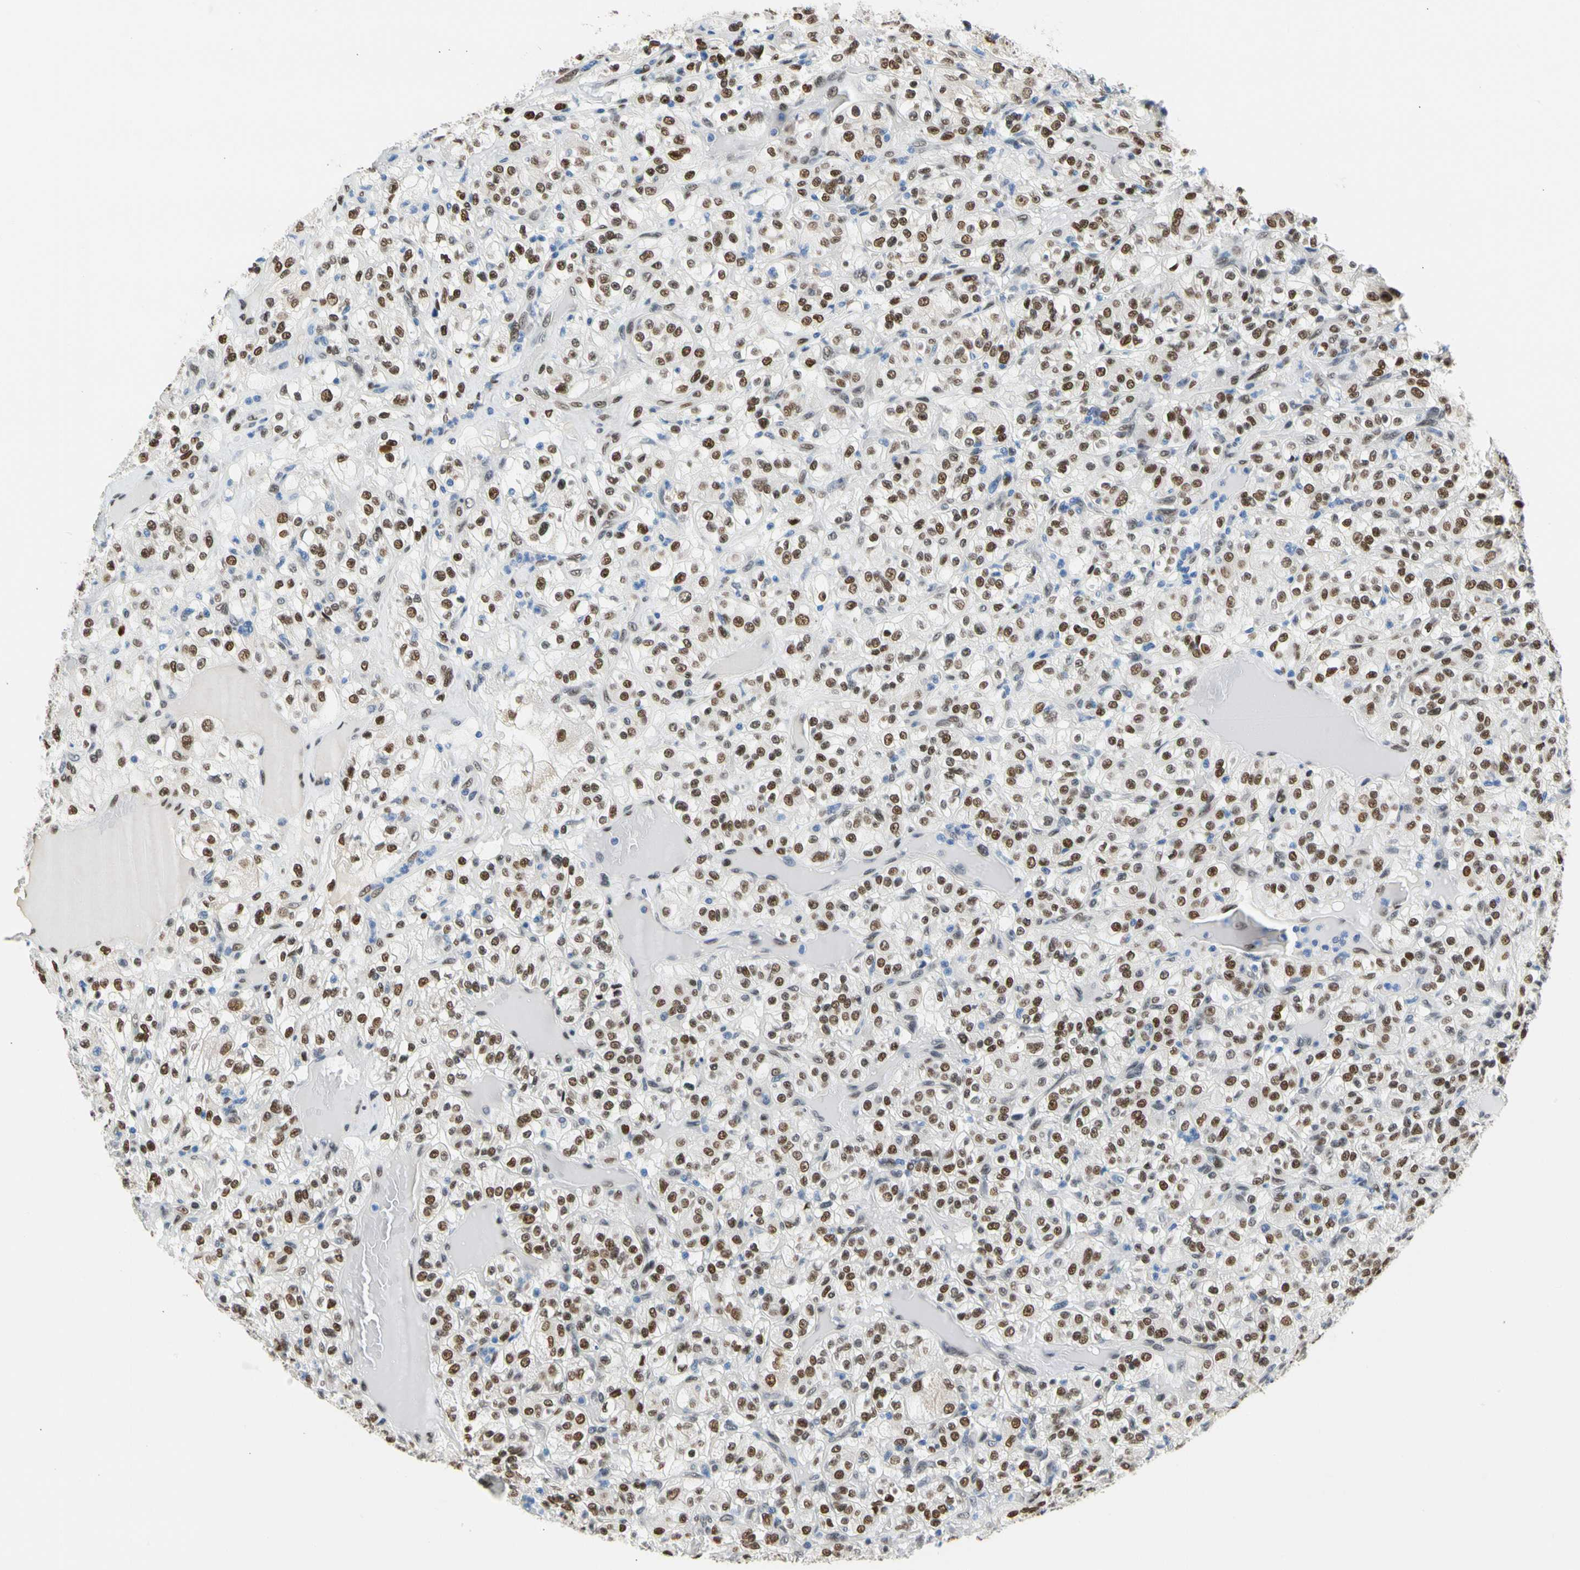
{"staining": {"intensity": "moderate", "quantity": ">75%", "location": "nuclear"}, "tissue": "renal cancer", "cell_type": "Tumor cells", "image_type": "cancer", "snomed": [{"axis": "morphology", "description": "Normal tissue, NOS"}, {"axis": "morphology", "description": "Adenocarcinoma, NOS"}, {"axis": "topography", "description": "Kidney"}], "caption": "Human renal cancer stained with a protein marker demonstrates moderate staining in tumor cells.", "gene": "NFIA", "patient": {"sex": "female", "age": 72}}